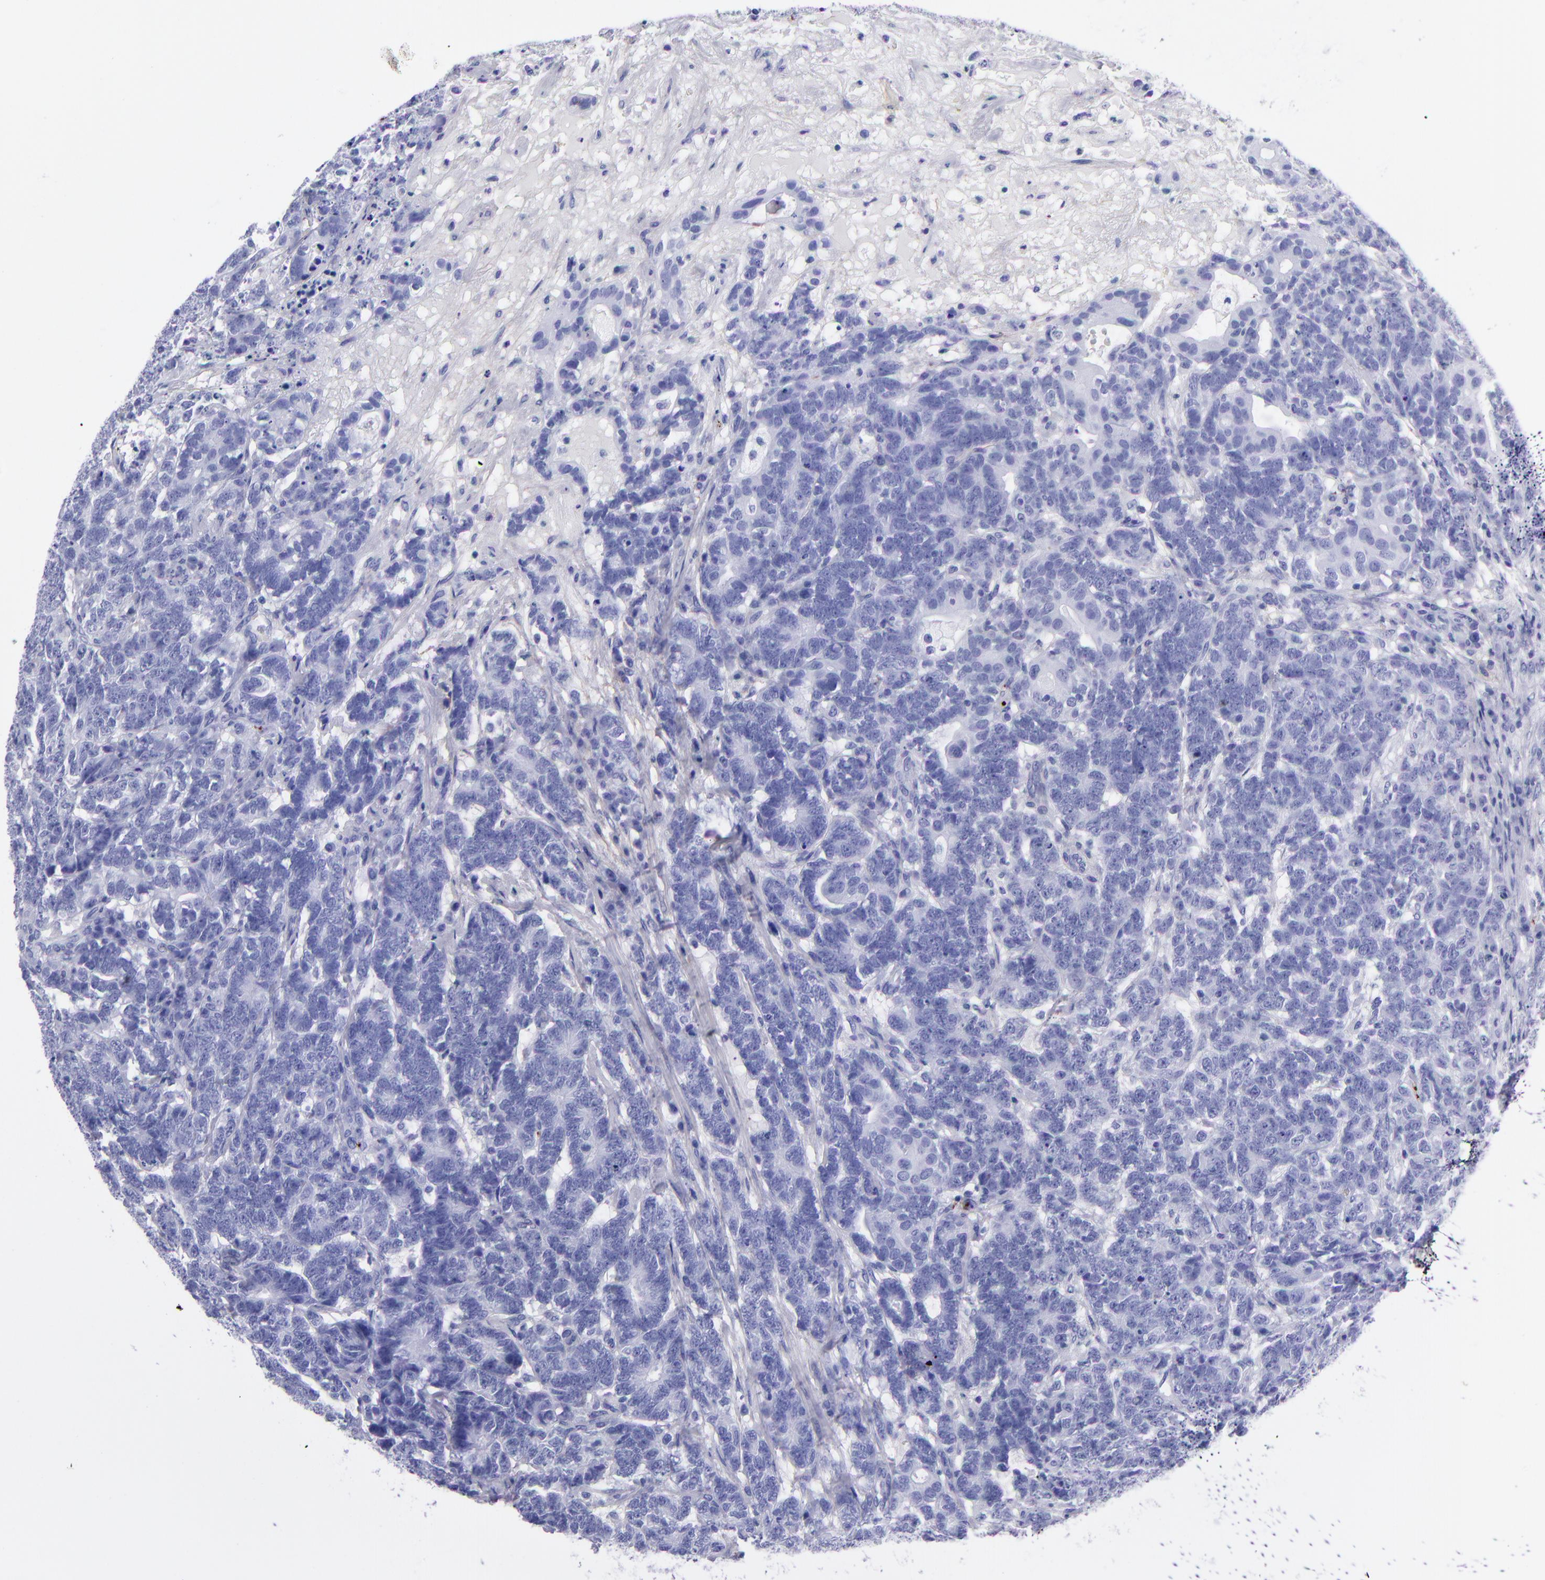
{"staining": {"intensity": "negative", "quantity": "none", "location": "none"}, "tissue": "testis cancer", "cell_type": "Tumor cells", "image_type": "cancer", "snomed": [{"axis": "morphology", "description": "Carcinoma, Embryonal, NOS"}, {"axis": "topography", "description": "Testis"}], "caption": "Embryonal carcinoma (testis) was stained to show a protein in brown. There is no significant expression in tumor cells. The staining is performed using DAB (3,3'-diaminobenzidine) brown chromogen with nuclei counter-stained in using hematoxylin.", "gene": "EFCAB13", "patient": {"sex": "male", "age": 26}}